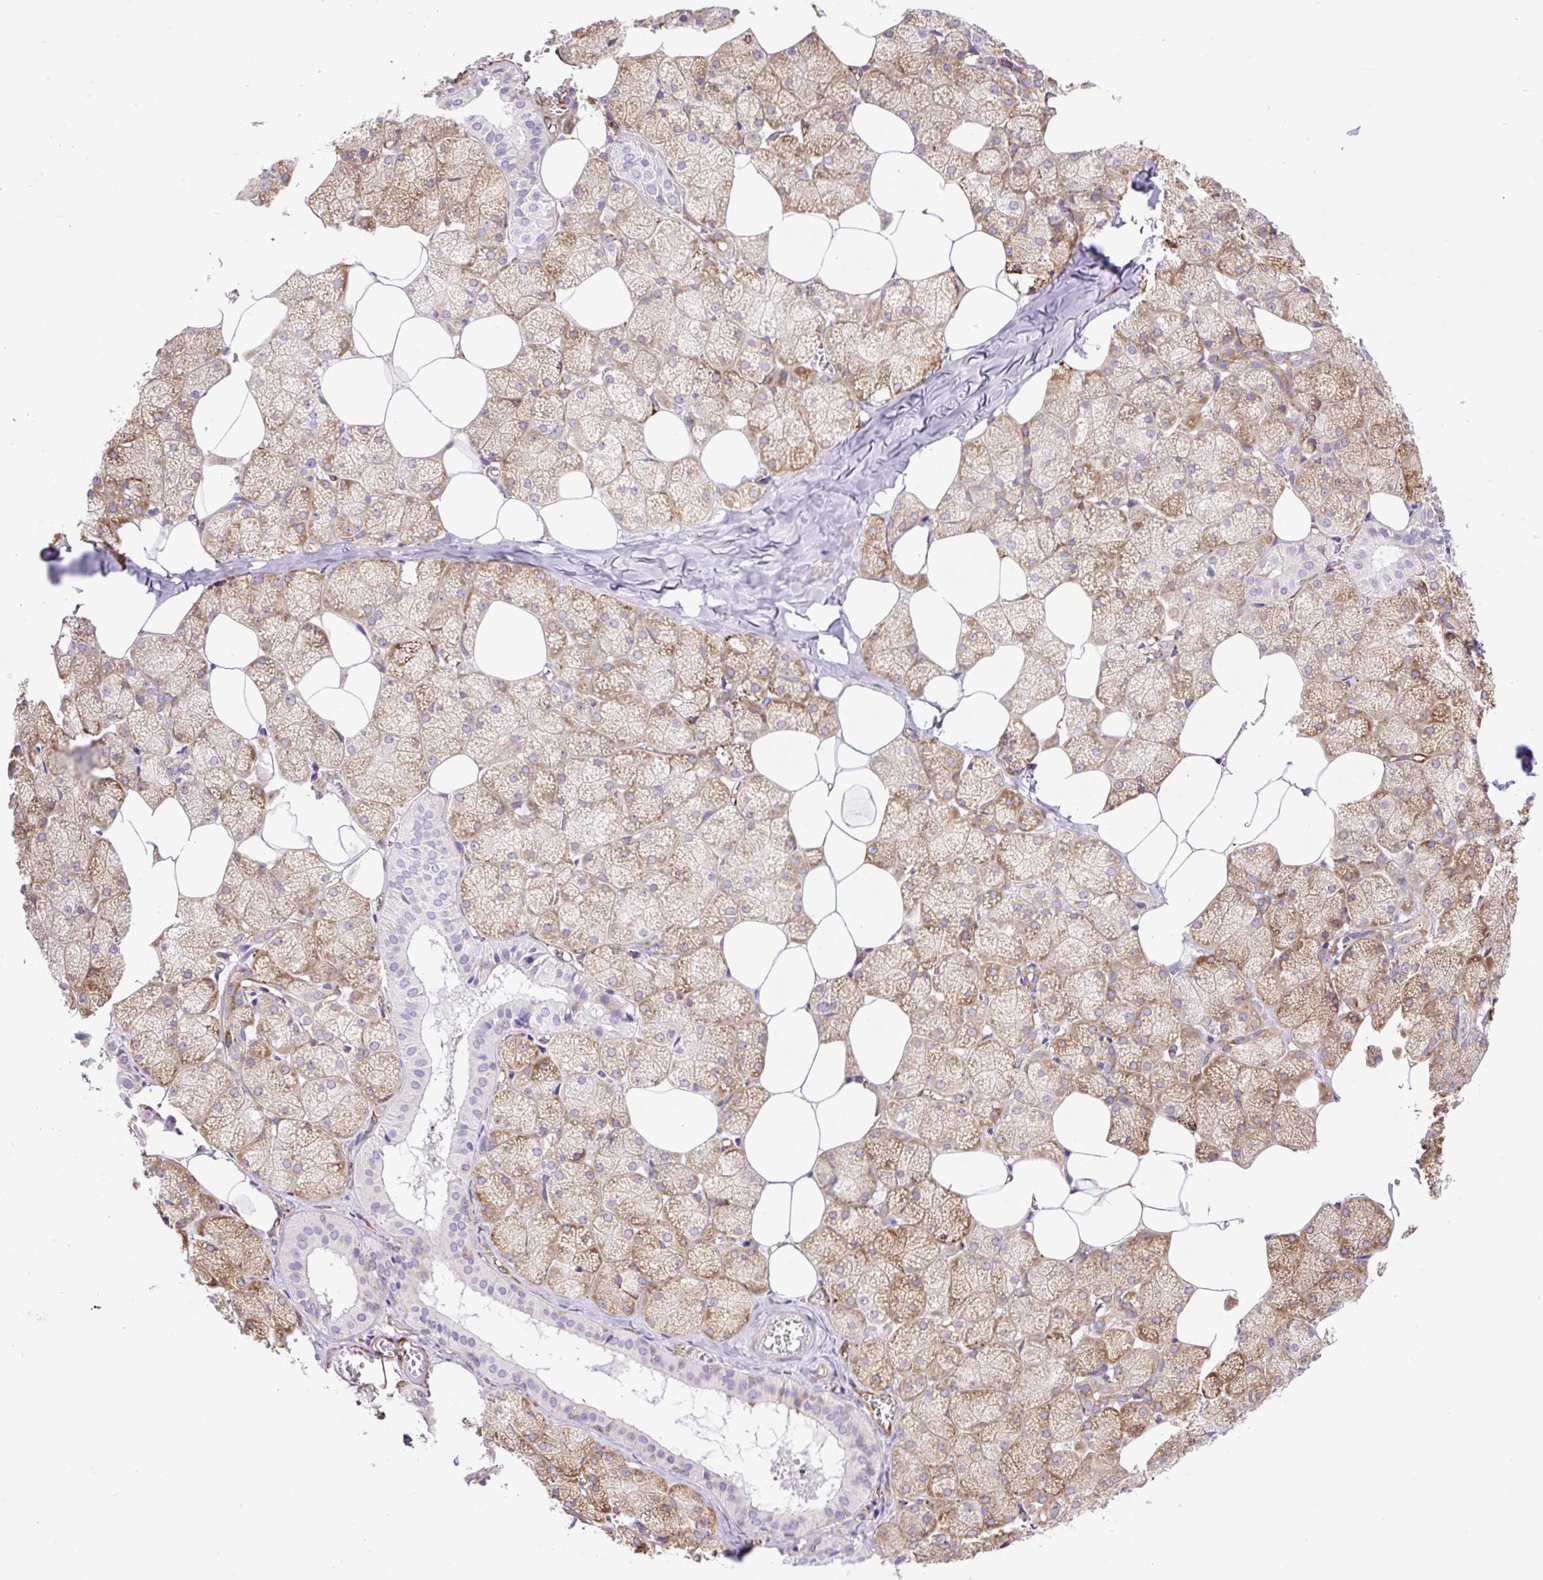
{"staining": {"intensity": "strong", "quantity": "25%-75%", "location": "cytoplasmic/membranous"}, "tissue": "salivary gland", "cell_type": "Glandular cells", "image_type": "normal", "snomed": [{"axis": "morphology", "description": "Normal tissue, NOS"}, {"axis": "topography", "description": "Salivary gland"}, {"axis": "topography", "description": "Peripheral nerve tissue"}], "caption": "Protein staining by immunohistochemistry (IHC) shows strong cytoplasmic/membranous expression in about 25%-75% of glandular cells in benign salivary gland.", "gene": "RAB30", "patient": {"sex": "male", "age": 38}}